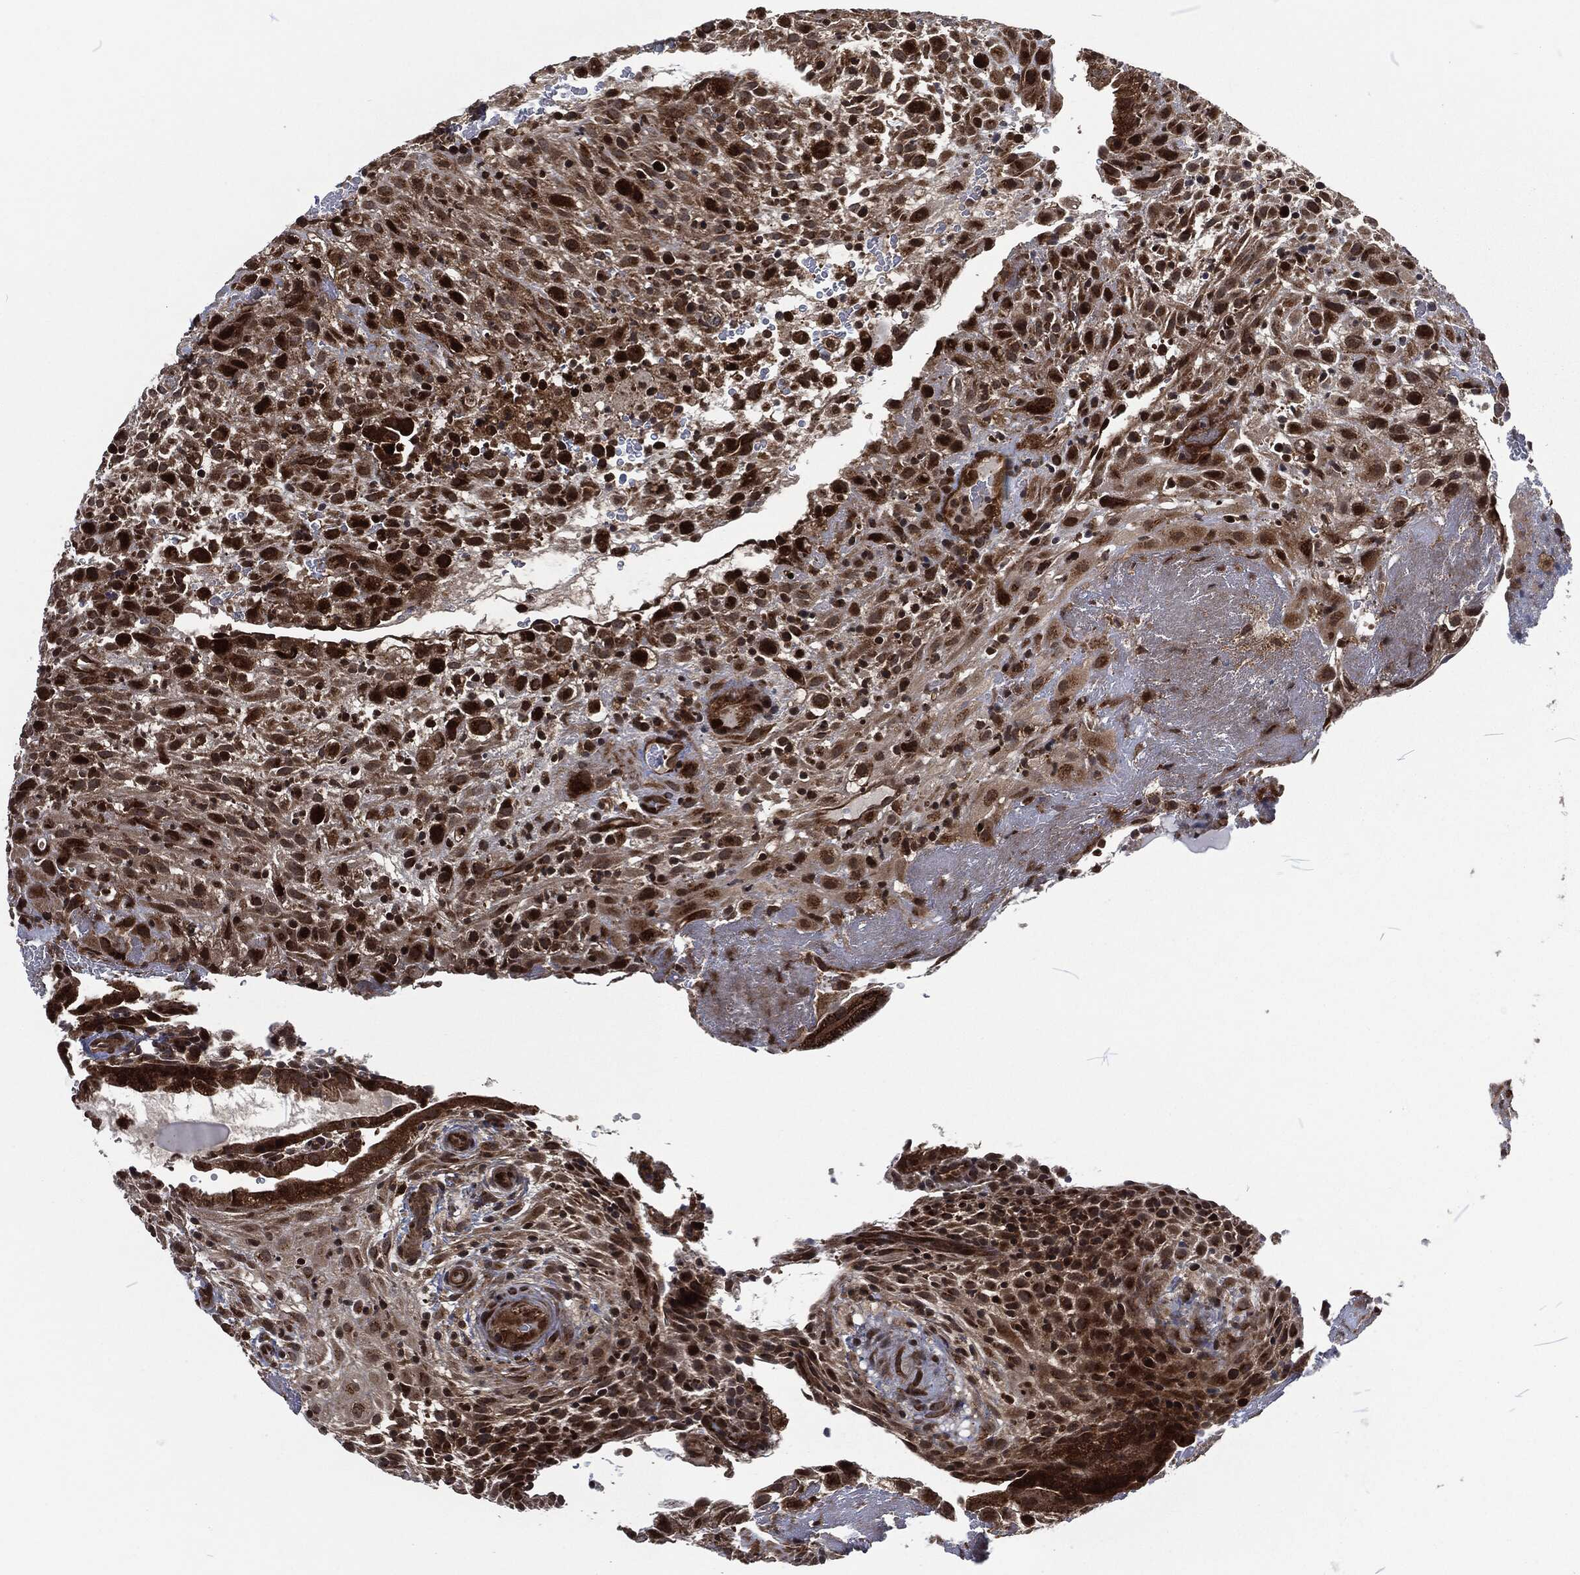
{"staining": {"intensity": "moderate", "quantity": ">75%", "location": "cytoplasmic/membranous"}, "tissue": "placenta", "cell_type": "Decidual cells", "image_type": "normal", "snomed": [{"axis": "morphology", "description": "Normal tissue, NOS"}, {"axis": "topography", "description": "Placenta"}], "caption": "Immunohistochemical staining of normal placenta reveals moderate cytoplasmic/membranous protein expression in about >75% of decidual cells. (DAB (3,3'-diaminobenzidine) = brown stain, brightfield microscopy at high magnification).", "gene": "CMPK2", "patient": {"sex": "female", "age": 19}}